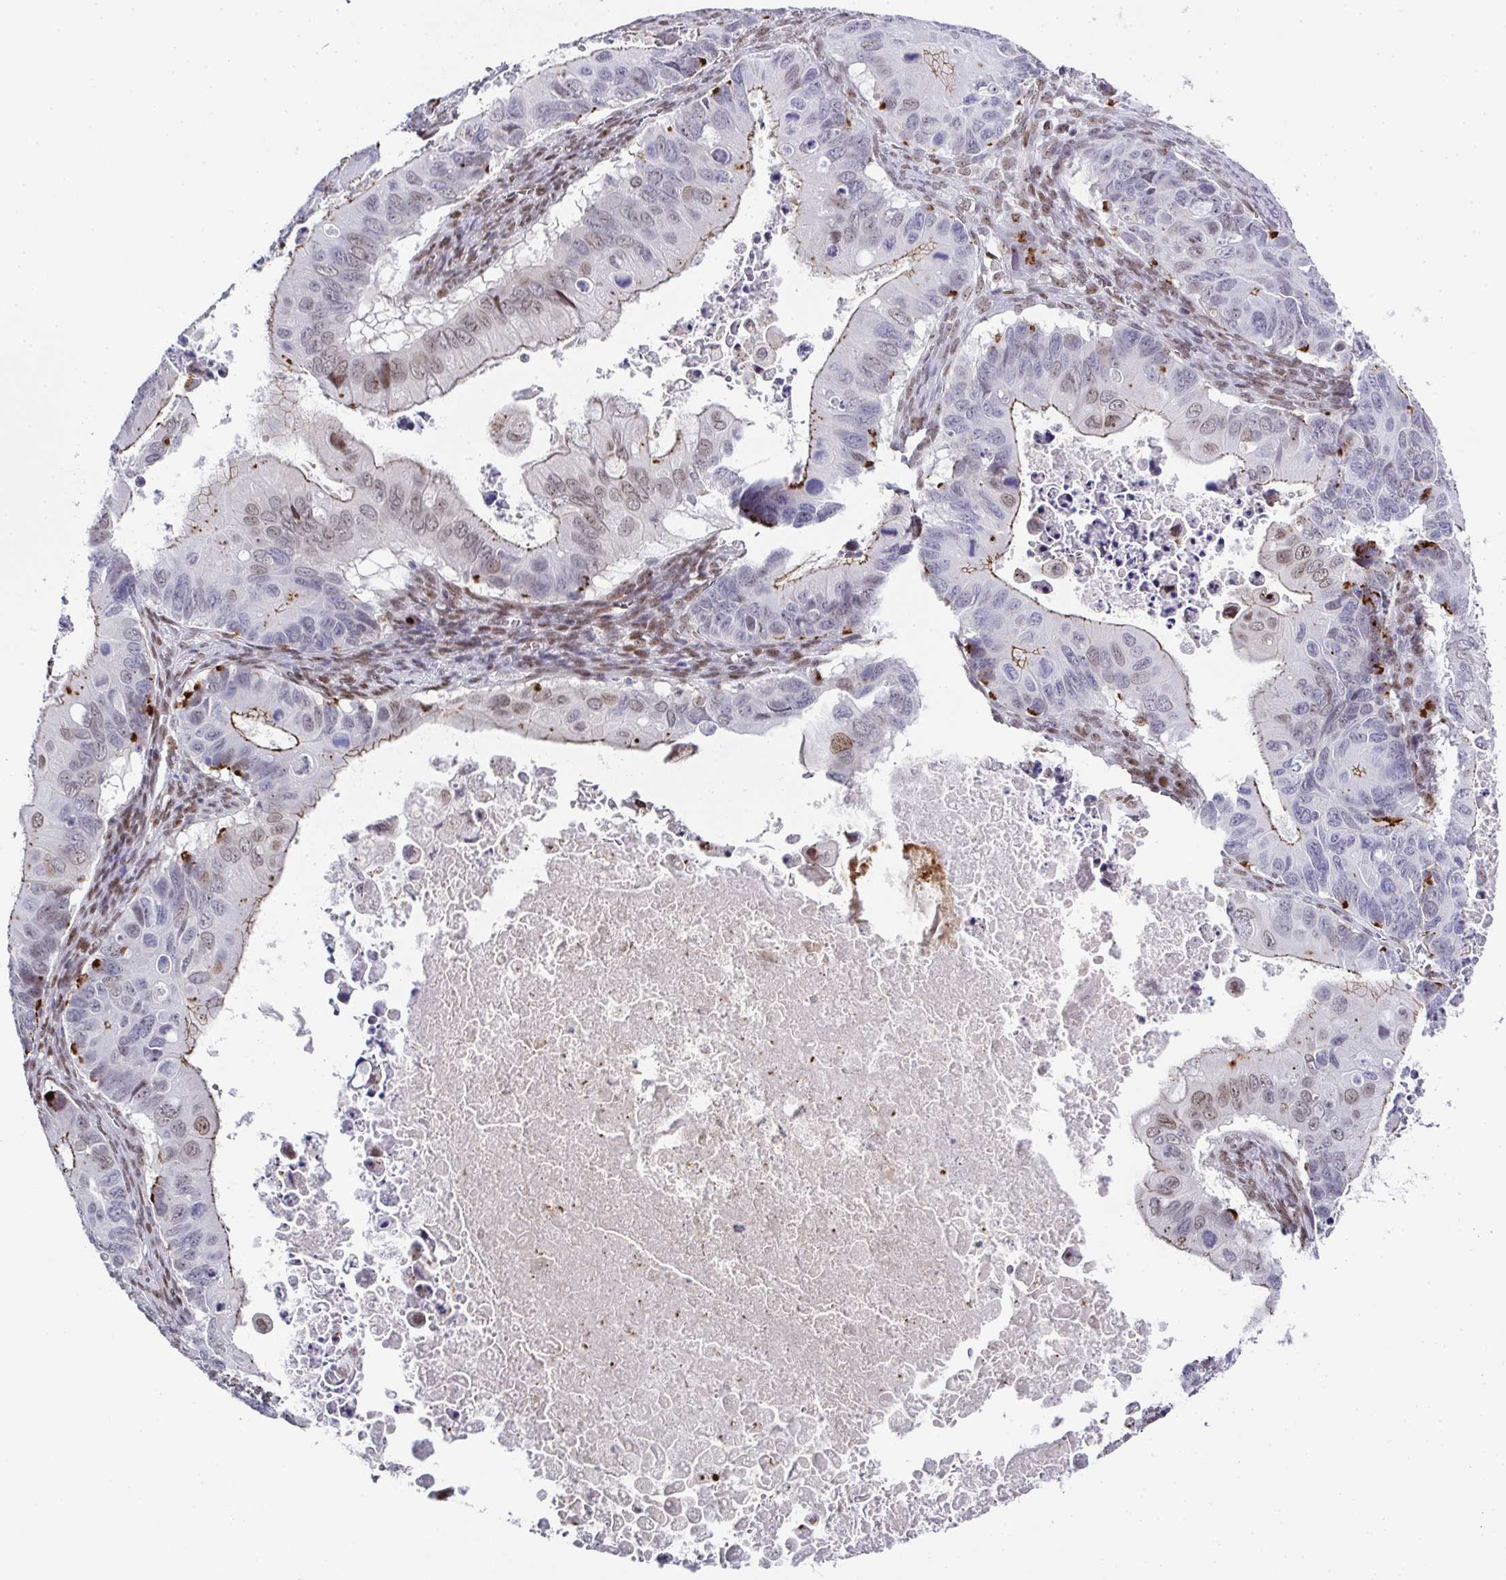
{"staining": {"intensity": "moderate", "quantity": "25%-75%", "location": "cytoplasmic/membranous,nuclear"}, "tissue": "ovarian cancer", "cell_type": "Tumor cells", "image_type": "cancer", "snomed": [{"axis": "morphology", "description": "Cystadenocarcinoma, mucinous, NOS"}, {"axis": "topography", "description": "Ovary"}], "caption": "DAB immunohistochemical staining of human ovarian mucinous cystadenocarcinoma shows moderate cytoplasmic/membranous and nuclear protein staining in about 25%-75% of tumor cells. (DAB (3,3'-diaminobenzidine) IHC with brightfield microscopy, high magnification).", "gene": "RB1", "patient": {"sex": "female", "age": 64}}